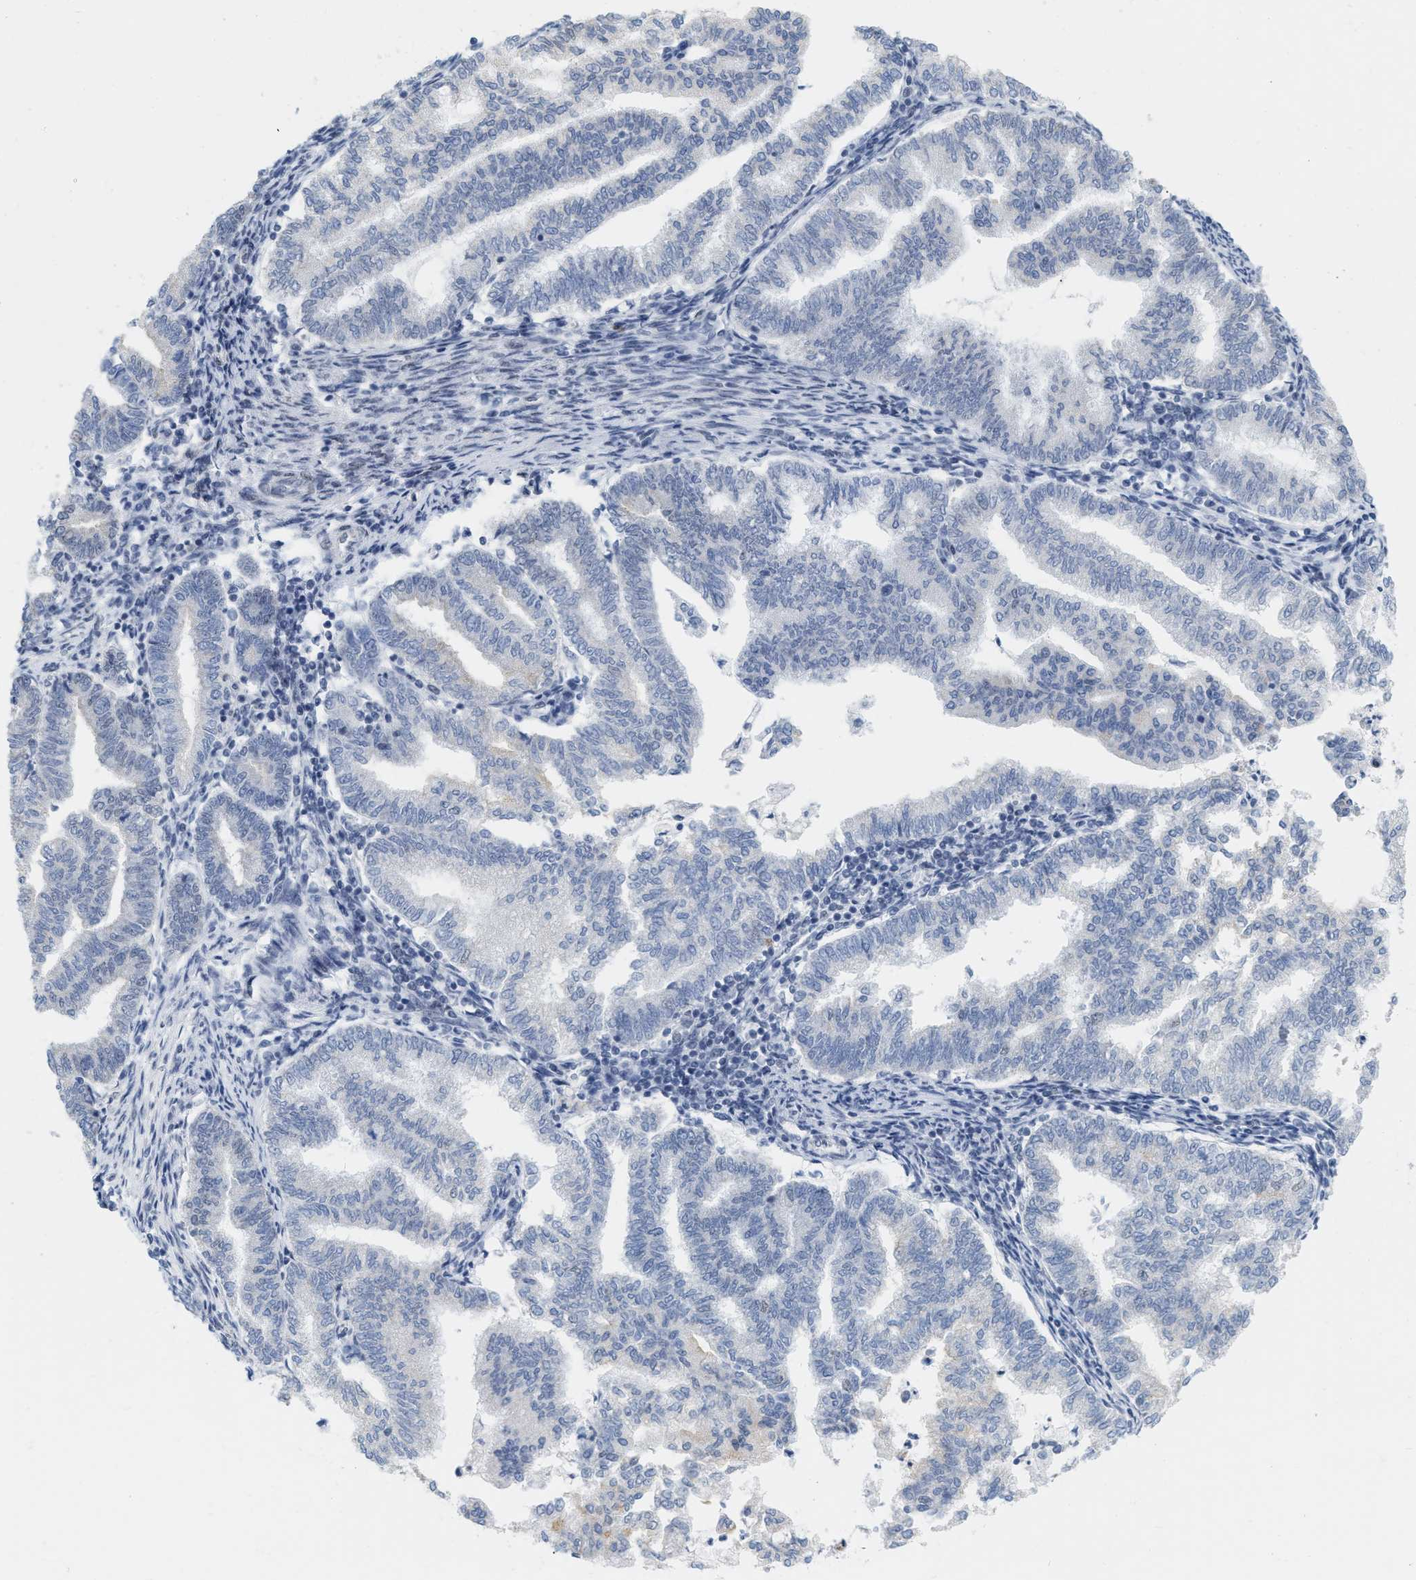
{"staining": {"intensity": "negative", "quantity": "none", "location": "none"}, "tissue": "endometrial cancer", "cell_type": "Tumor cells", "image_type": "cancer", "snomed": [{"axis": "morphology", "description": "Polyp, NOS"}, {"axis": "morphology", "description": "Adenocarcinoma, NOS"}, {"axis": "morphology", "description": "Adenoma, NOS"}, {"axis": "topography", "description": "Endometrium"}], "caption": "High magnification brightfield microscopy of adenocarcinoma (endometrial) stained with DAB (3,3'-diaminobenzidine) (brown) and counterstained with hematoxylin (blue): tumor cells show no significant positivity.", "gene": "XIRP1", "patient": {"sex": "female", "age": 79}}